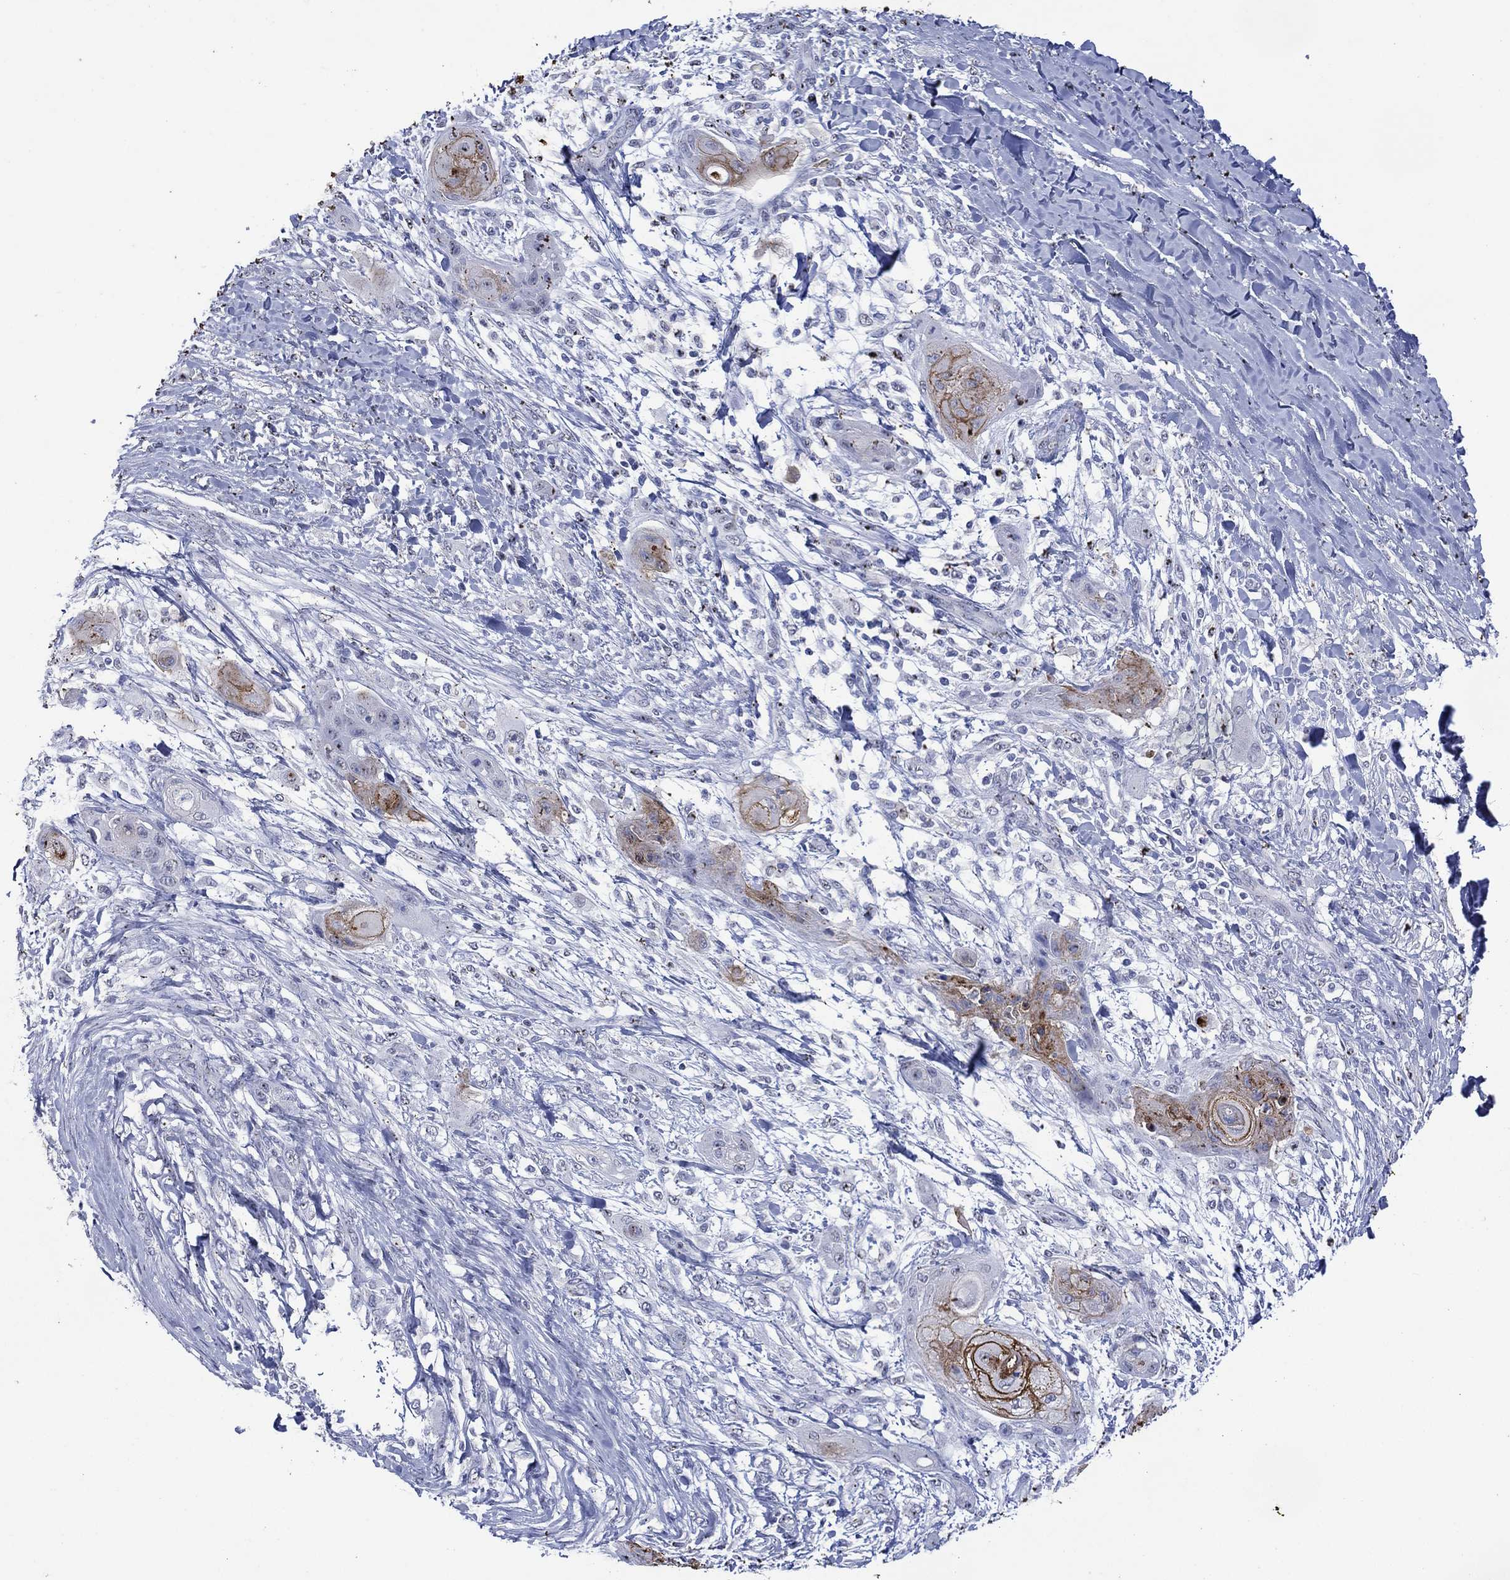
{"staining": {"intensity": "moderate", "quantity": "<25%", "location": "cytoplasmic/membranous"}, "tissue": "skin cancer", "cell_type": "Tumor cells", "image_type": "cancer", "snomed": [{"axis": "morphology", "description": "Squamous cell carcinoma, NOS"}, {"axis": "topography", "description": "Skin"}], "caption": "Immunohistochemistry photomicrograph of skin cancer stained for a protein (brown), which shows low levels of moderate cytoplasmic/membranous expression in approximately <25% of tumor cells.", "gene": "DSG1", "patient": {"sex": "male", "age": 62}}